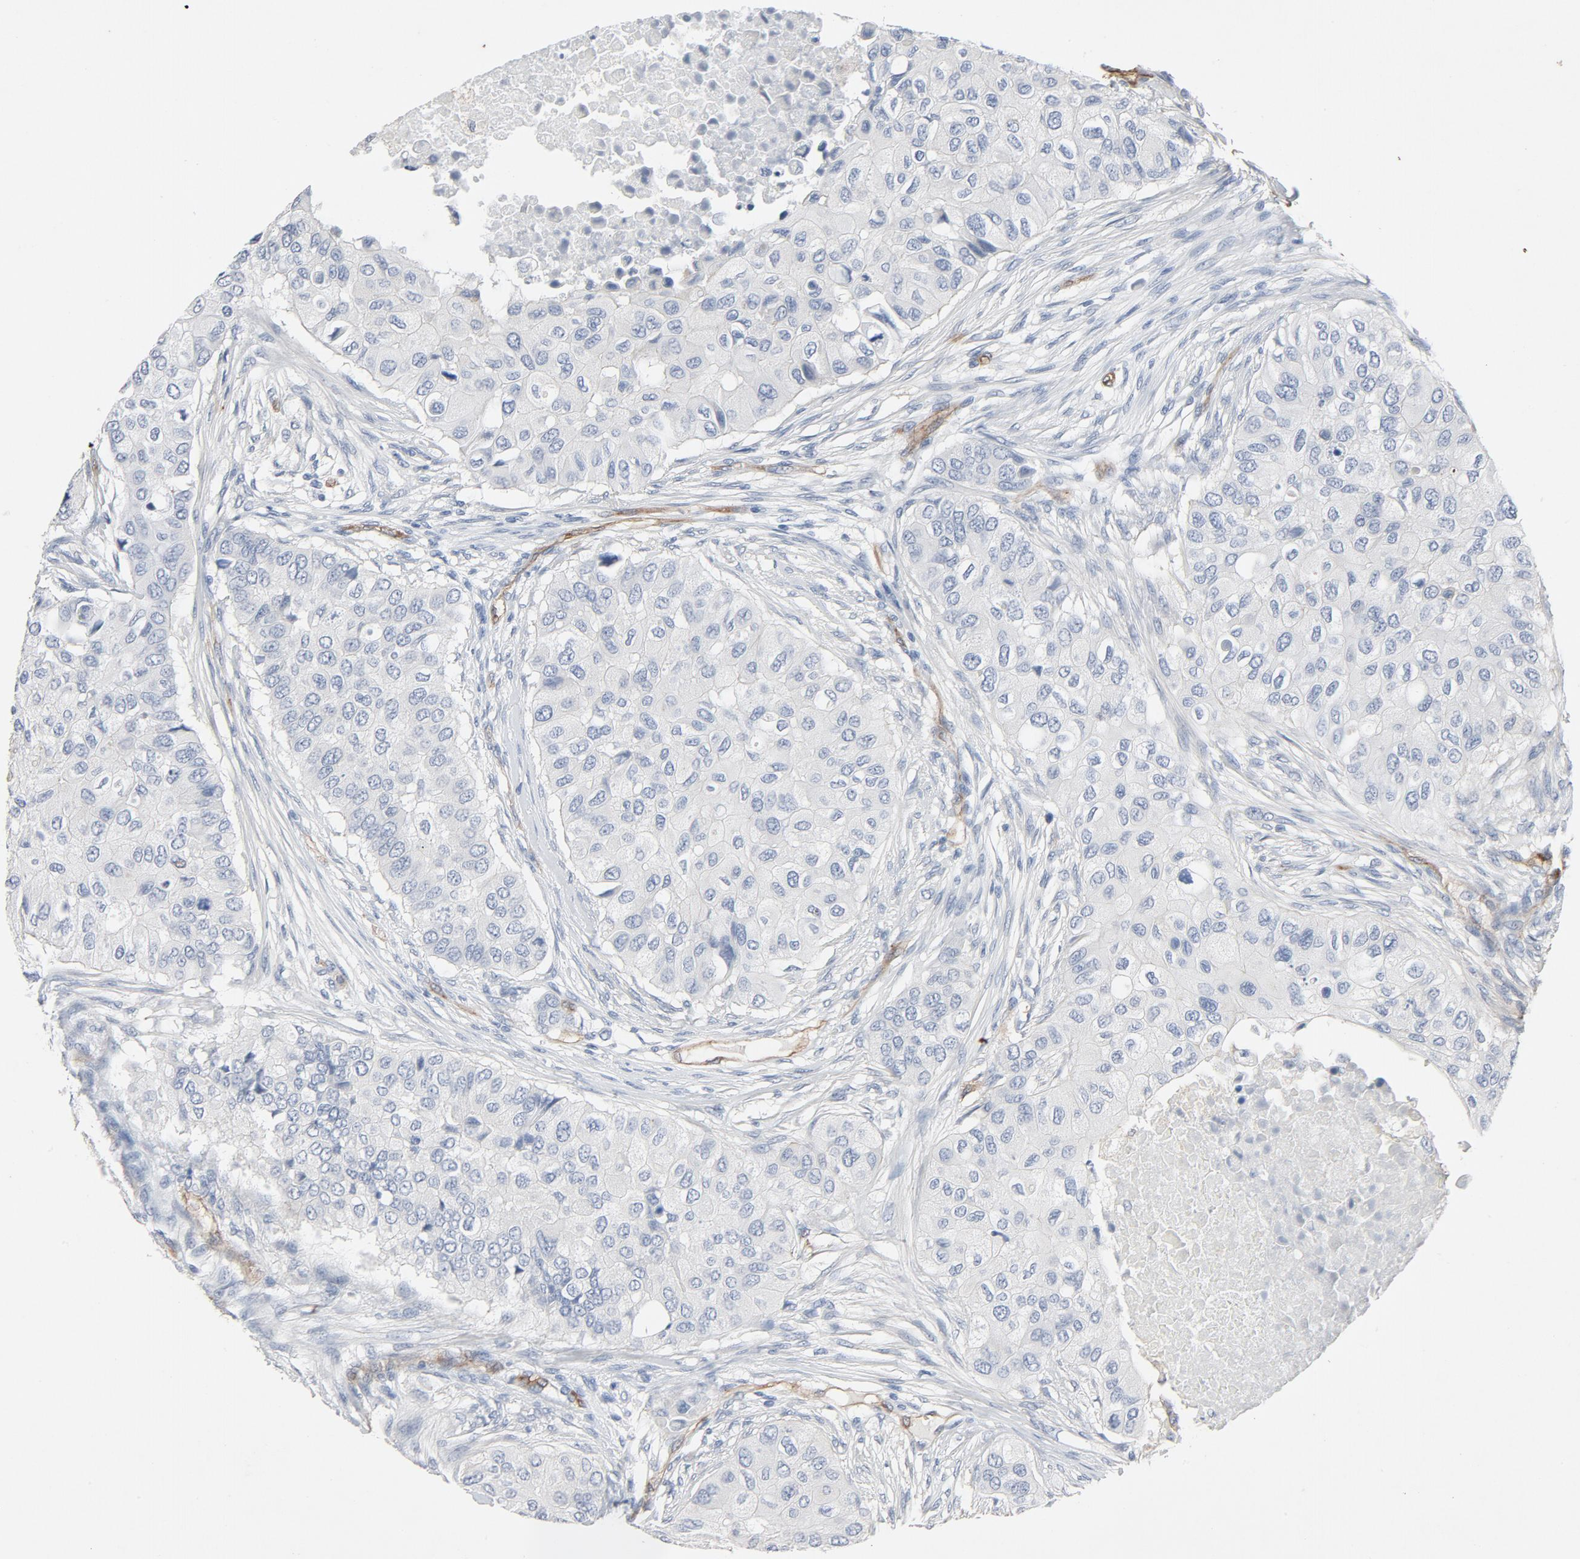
{"staining": {"intensity": "negative", "quantity": "none", "location": "none"}, "tissue": "breast cancer", "cell_type": "Tumor cells", "image_type": "cancer", "snomed": [{"axis": "morphology", "description": "Normal tissue, NOS"}, {"axis": "morphology", "description": "Duct carcinoma"}, {"axis": "topography", "description": "Breast"}], "caption": "Tumor cells show no significant expression in breast cancer (invasive ductal carcinoma).", "gene": "KDR", "patient": {"sex": "female", "age": 49}}